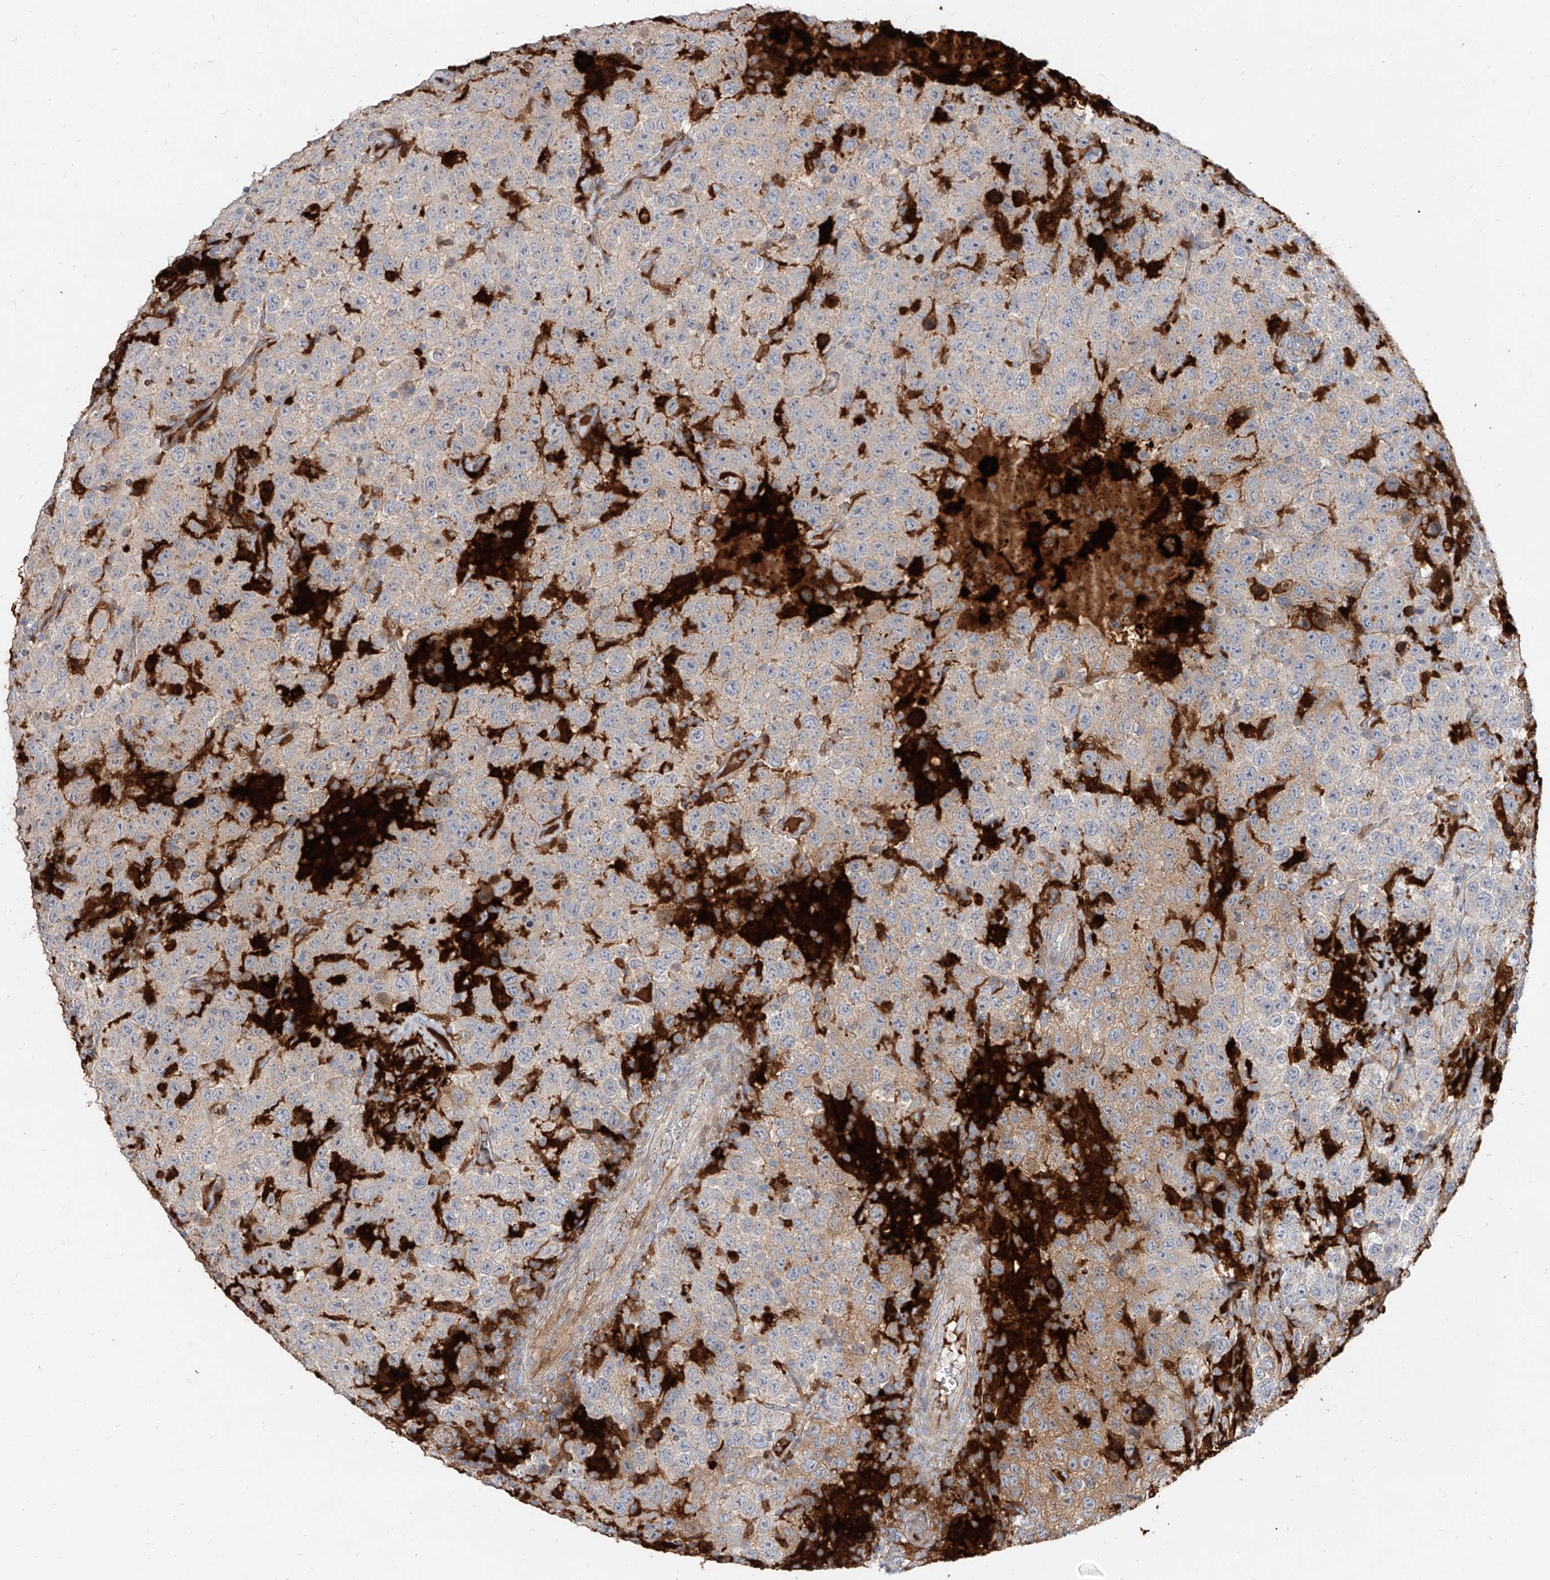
{"staining": {"intensity": "negative", "quantity": "none", "location": "none"}, "tissue": "testis cancer", "cell_type": "Tumor cells", "image_type": "cancer", "snomed": [{"axis": "morphology", "description": "Seminoma, NOS"}, {"axis": "topography", "description": "Testis"}], "caption": "A histopathology image of seminoma (testis) stained for a protein shows no brown staining in tumor cells. The staining is performed using DAB brown chromogen with nuclei counter-stained in using hematoxylin.", "gene": "KYNU", "patient": {"sex": "male", "age": 41}}